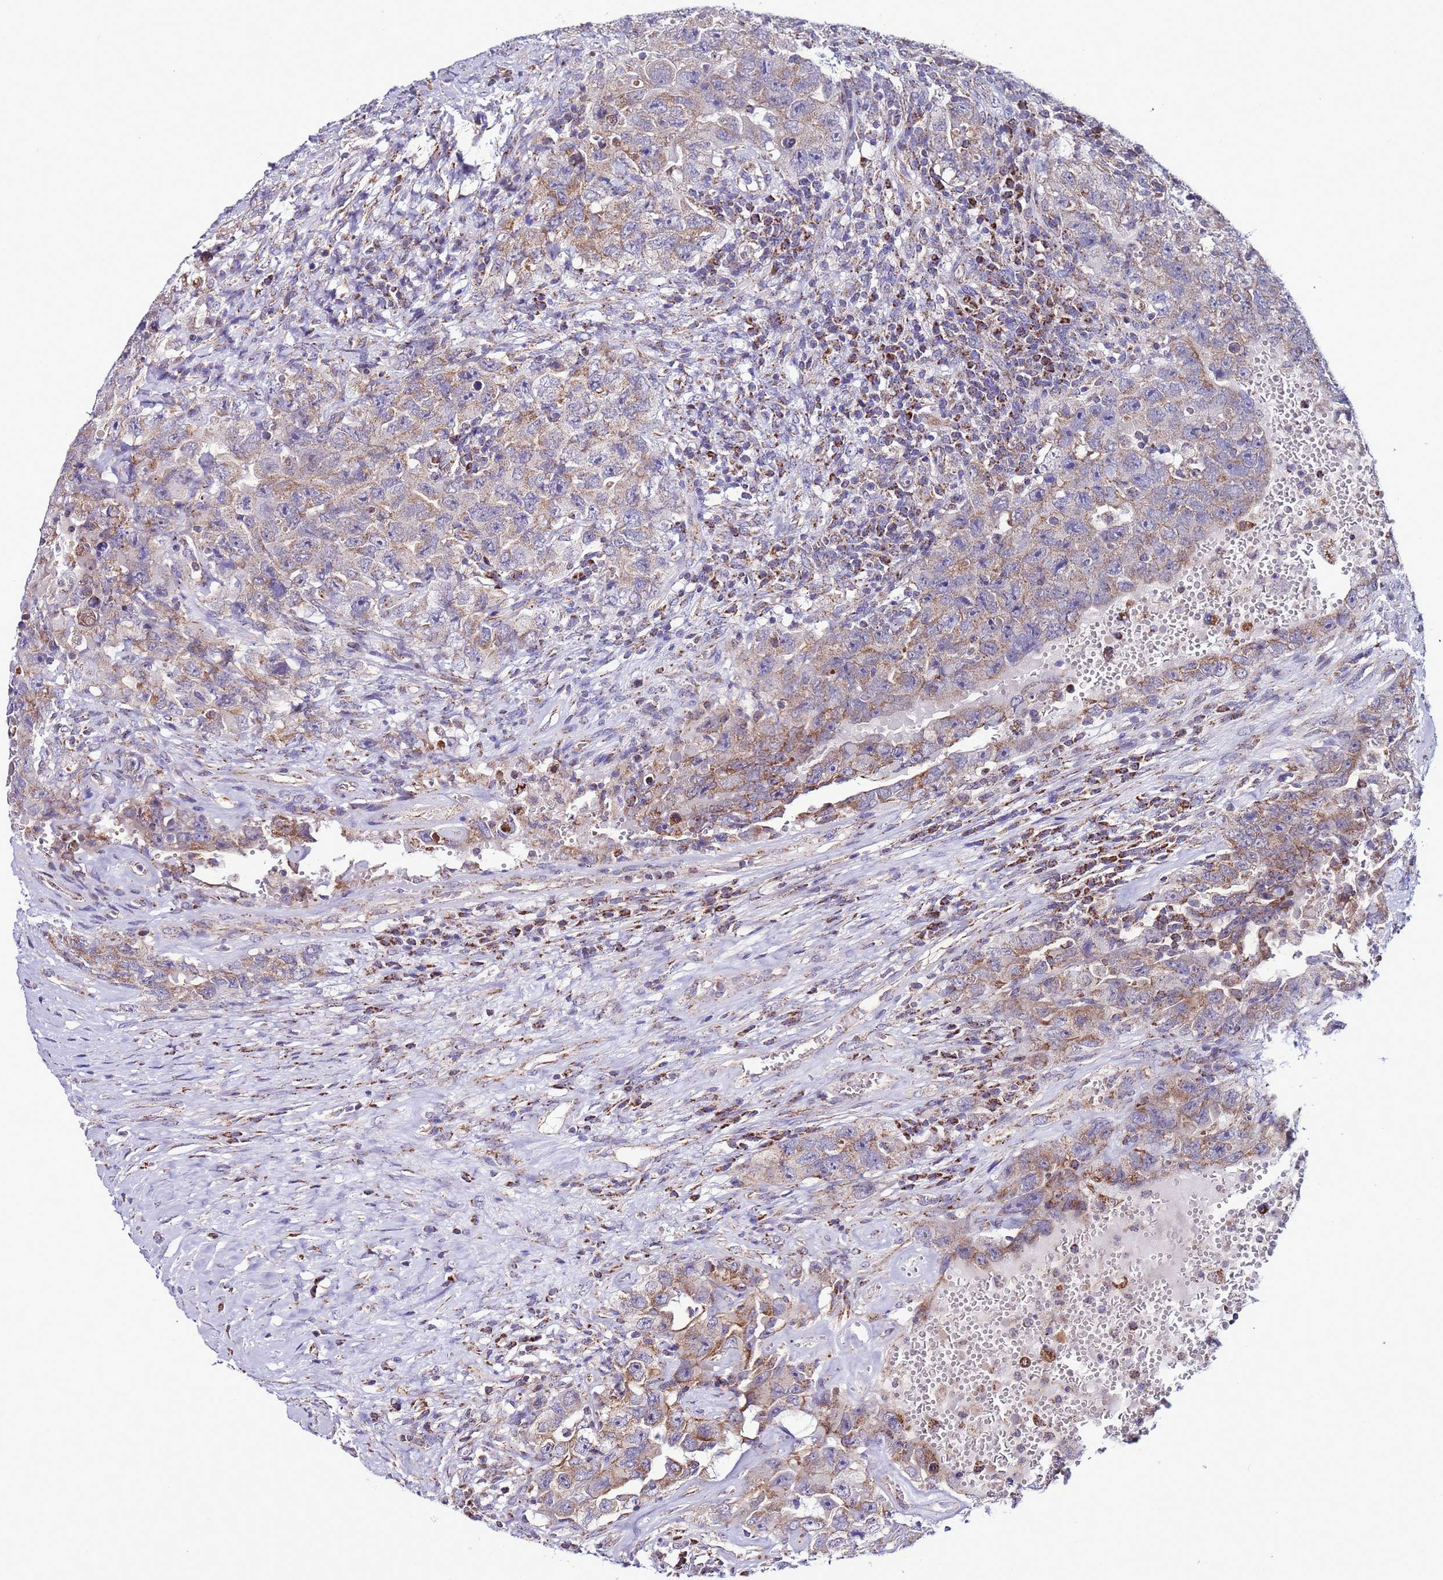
{"staining": {"intensity": "weak", "quantity": "25%-75%", "location": "cytoplasmic/membranous"}, "tissue": "testis cancer", "cell_type": "Tumor cells", "image_type": "cancer", "snomed": [{"axis": "morphology", "description": "Carcinoma, Embryonal, NOS"}, {"axis": "topography", "description": "Testis"}], "caption": "Protein staining of testis cancer tissue exhibits weak cytoplasmic/membranous staining in about 25%-75% of tumor cells.", "gene": "UEVLD", "patient": {"sex": "male", "age": 26}}